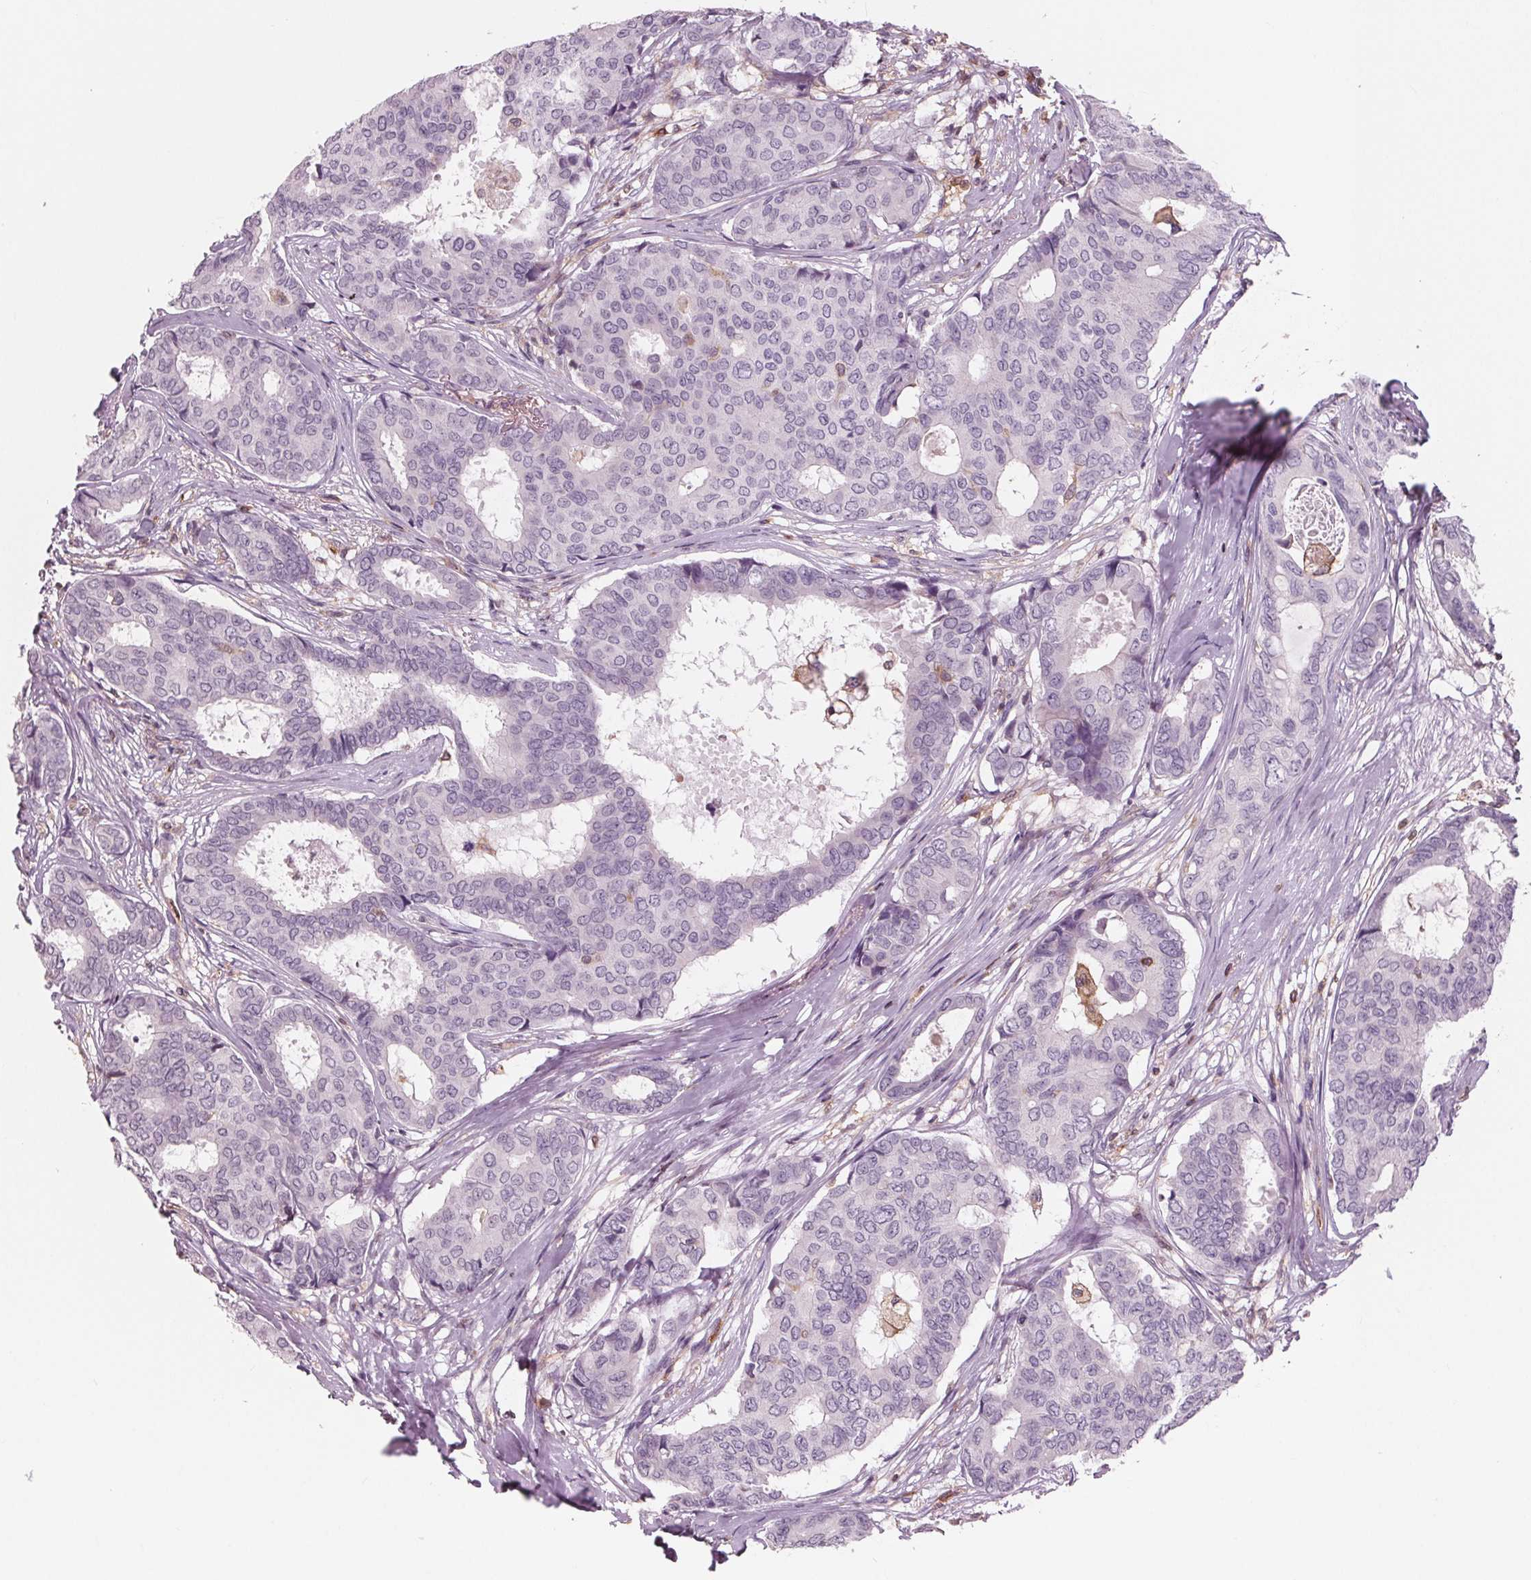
{"staining": {"intensity": "negative", "quantity": "none", "location": "none"}, "tissue": "breast cancer", "cell_type": "Tumor cells", "image_type": "cancer", "snomed": [{"axis": "morphology", "description": "Duct carcinoma"}, {"axis": "topography", "description": "Breast"}], "caption": "A histopathology image of invasive ductal carcinoma (breast) stained for a protein shows no brown staining in tumor cells. (DAB immunohistochemistry (IHC) with hematoxylin counter stain).", "gene": "ARHGAP25", "patient": {"sex": "female", "age": 75}}